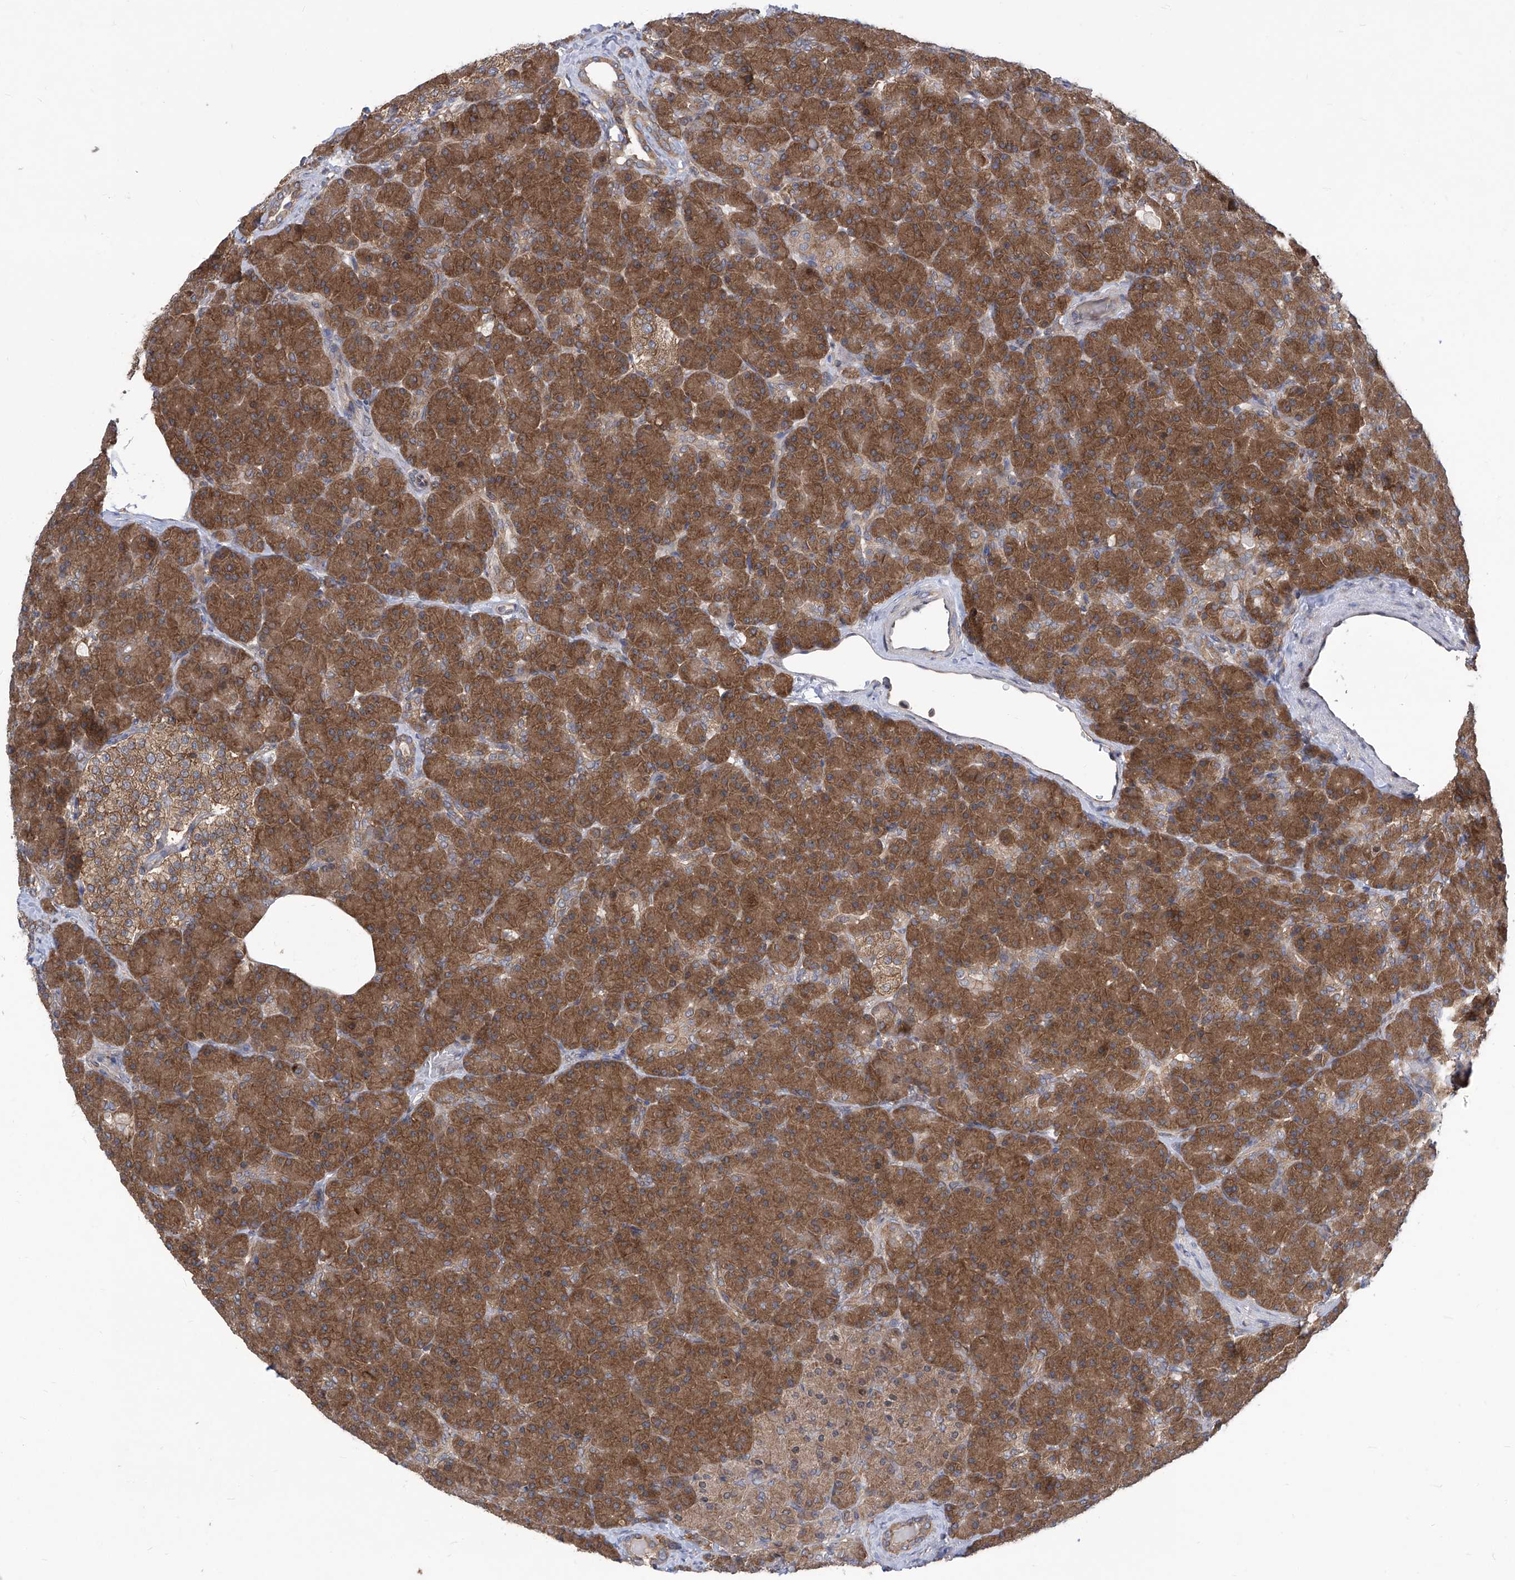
{"staining": {"intensity": "moderate", "quantity": ">75%", "location": "cytoplasmic/membranous"}, "tissue": "pancreas", "cell_type": "Exocrine glandular cells", "image_type": "normal", "snomed": [{"axis": "morphology", "description": "Normal tissue, NOS"}, {"axis": "topography", "description": "Pancreas"}], "caption": "Pancreas stained with a brown dye demonstrates moderate cytoplasmic/membranous positive expression in approximately >75% of exocrine glandular cells.", "gene": "EIF3M", "patient": {"sex": "female", "age": 43}}